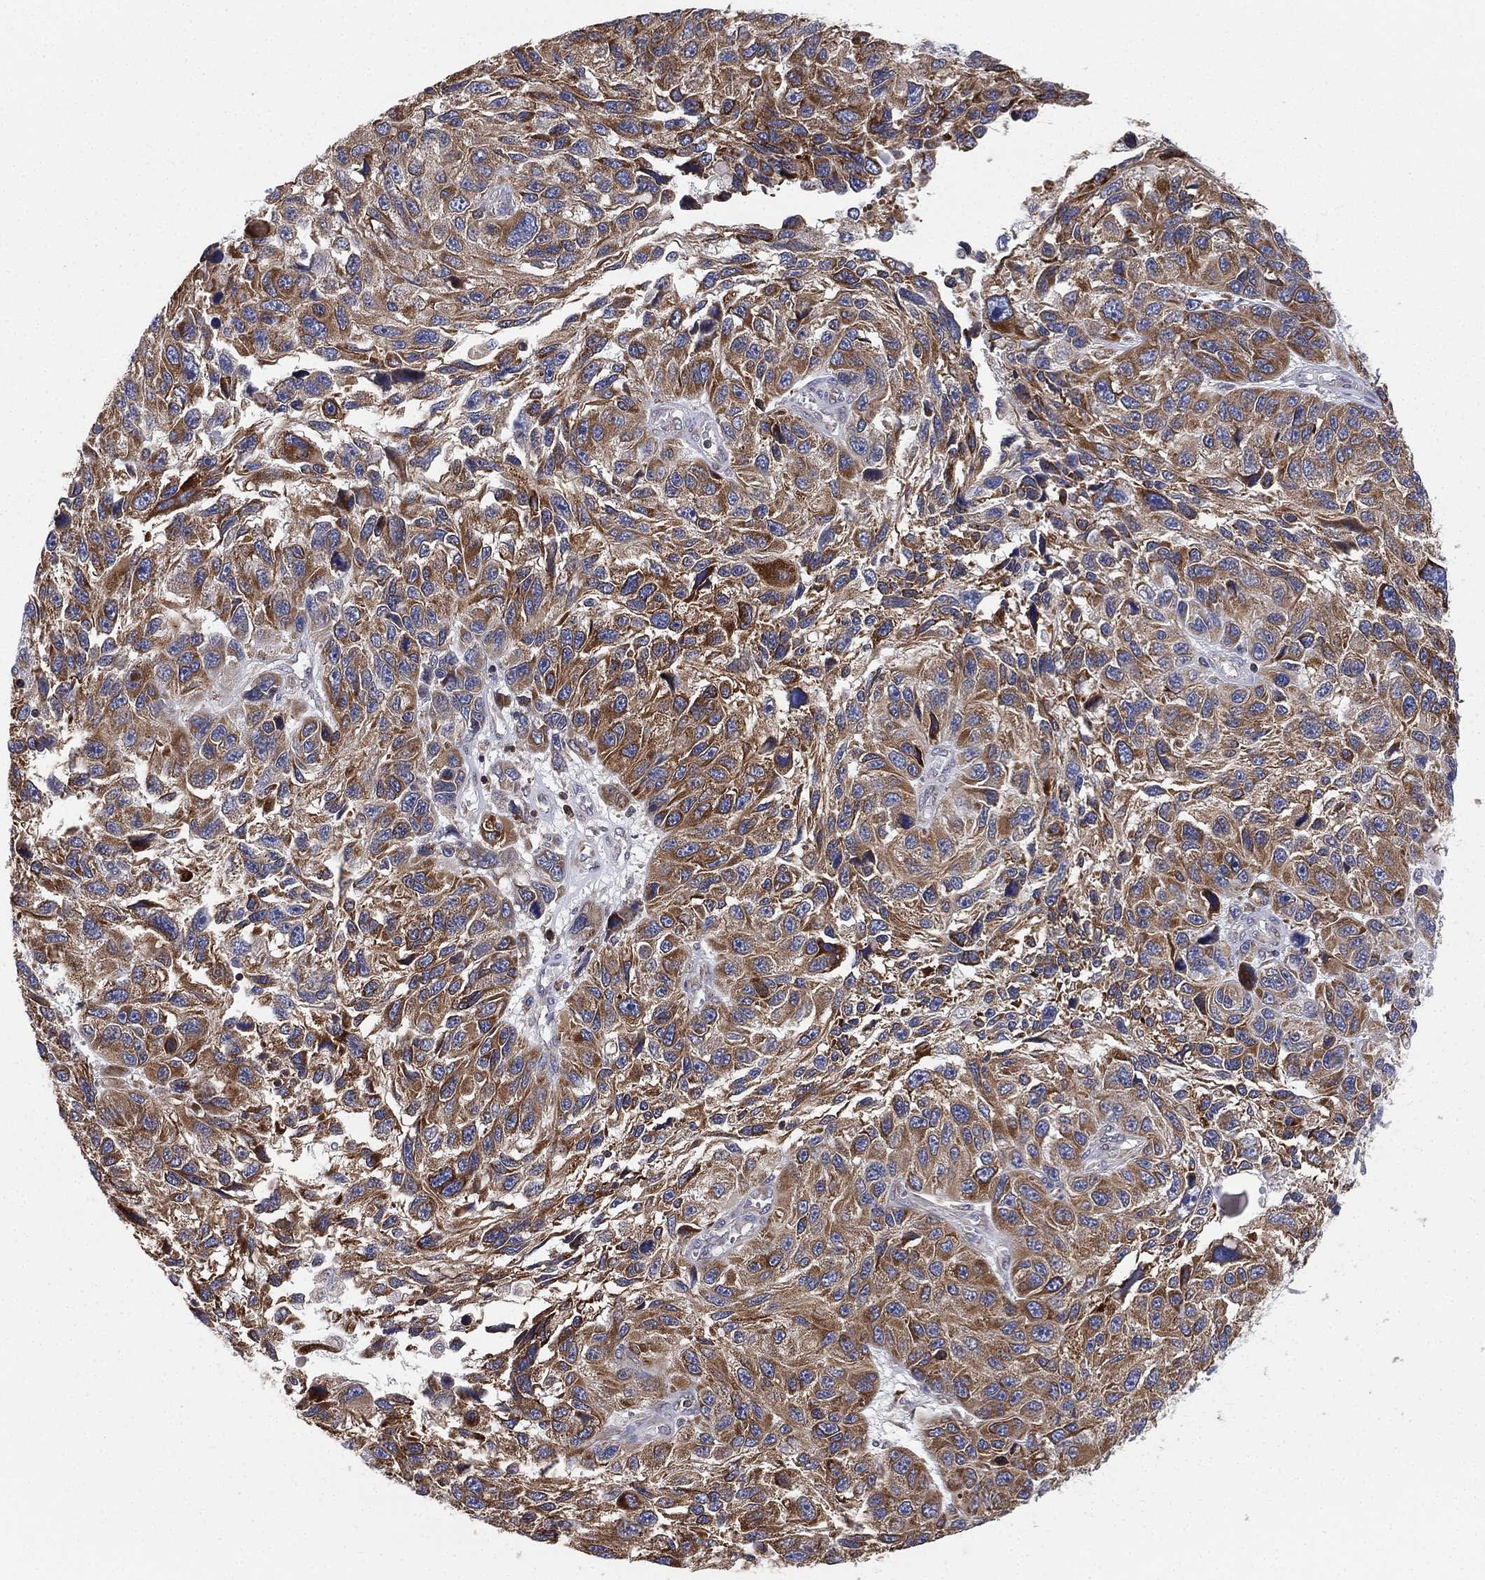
{"staining": {"intensity": "strong", "quantity": ">75%", "location": "cytoplasmic/membranous"}, "tissue": "melanoma", "cell_type": "Tumor cells", "image_type": "cancer", "snomed": [{"axis": "morphology", "description": "Malignant melanoma, NOS"}, {"axis": "topography", "description": "Skin"}], "caption": "Protein staining of melanoma tissue exhibits strong cytoplasmic/membranous positivity in approximately >75% of tumor cells. The staining was performed using DAB (3,3'-diaminobenzidine) to visualize the protein expression in brown, while the nuclei were stained in blue with hematoxylin (Magnification: 20x).", "gene": "CYB5B", "patient": {"sex": "male", "age": 53}}